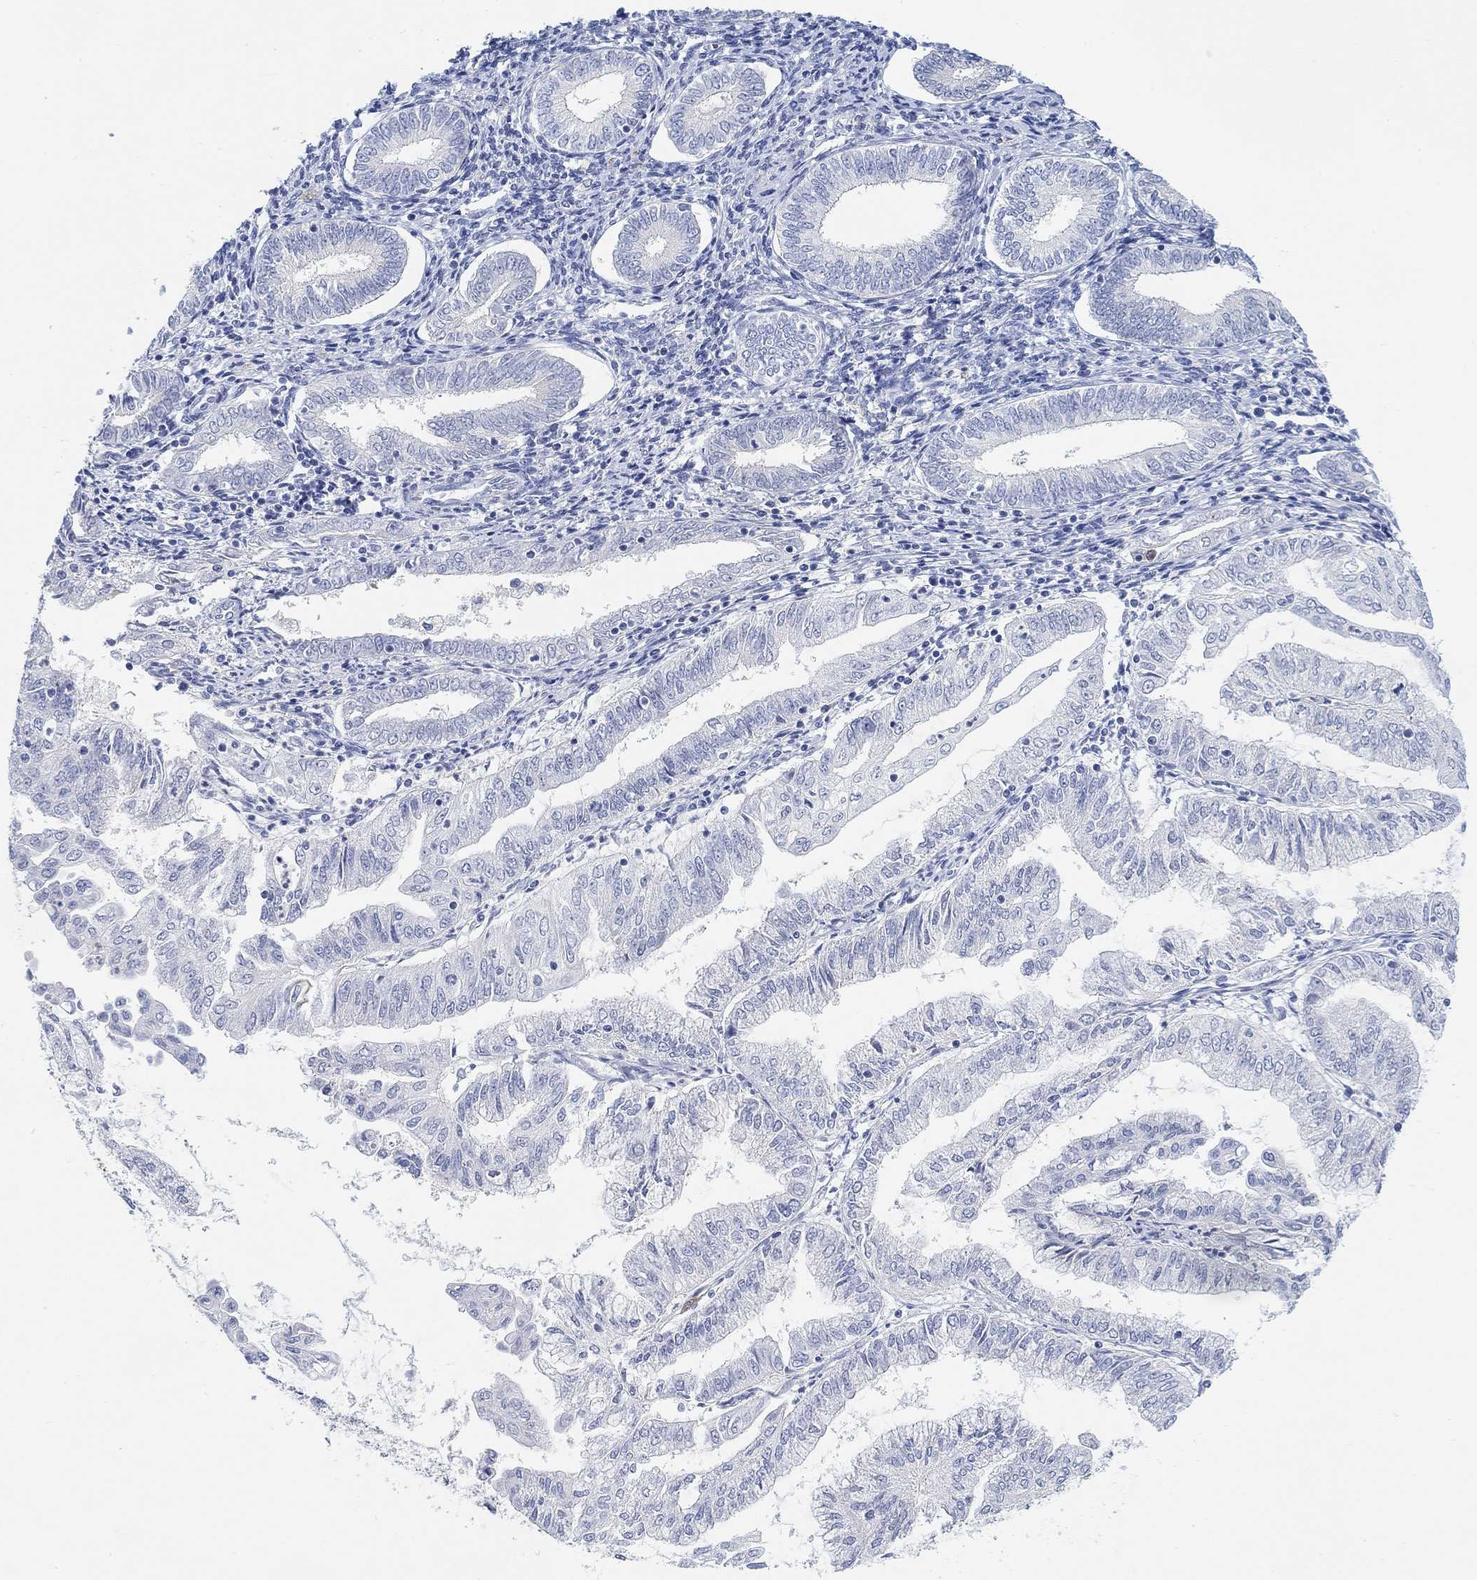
{"staining": {"intensity": "negative", "quantity": "none", "location": "none"}, "tissue": "endometrial cancer", "cell_type": "Tumor cells", "image_type": "cancer", "snomed": [{"axis": "morphology", "description": "Adenocarcinoma, NOS"}, {"axis": "topography", "description": "Endometrium"}], "caption": "An immunohistochemistry micrograph of endometrial cancer (adenocarcinoma) is shown. There is no staining in tumor cells of endometrial cancer (adenocarcinoma). (Immunohistochemistry (ihc), brightfield microscopy, high magnification).", "gene": "VAT1L", "patient": {"sex": "female", "age": 56}}